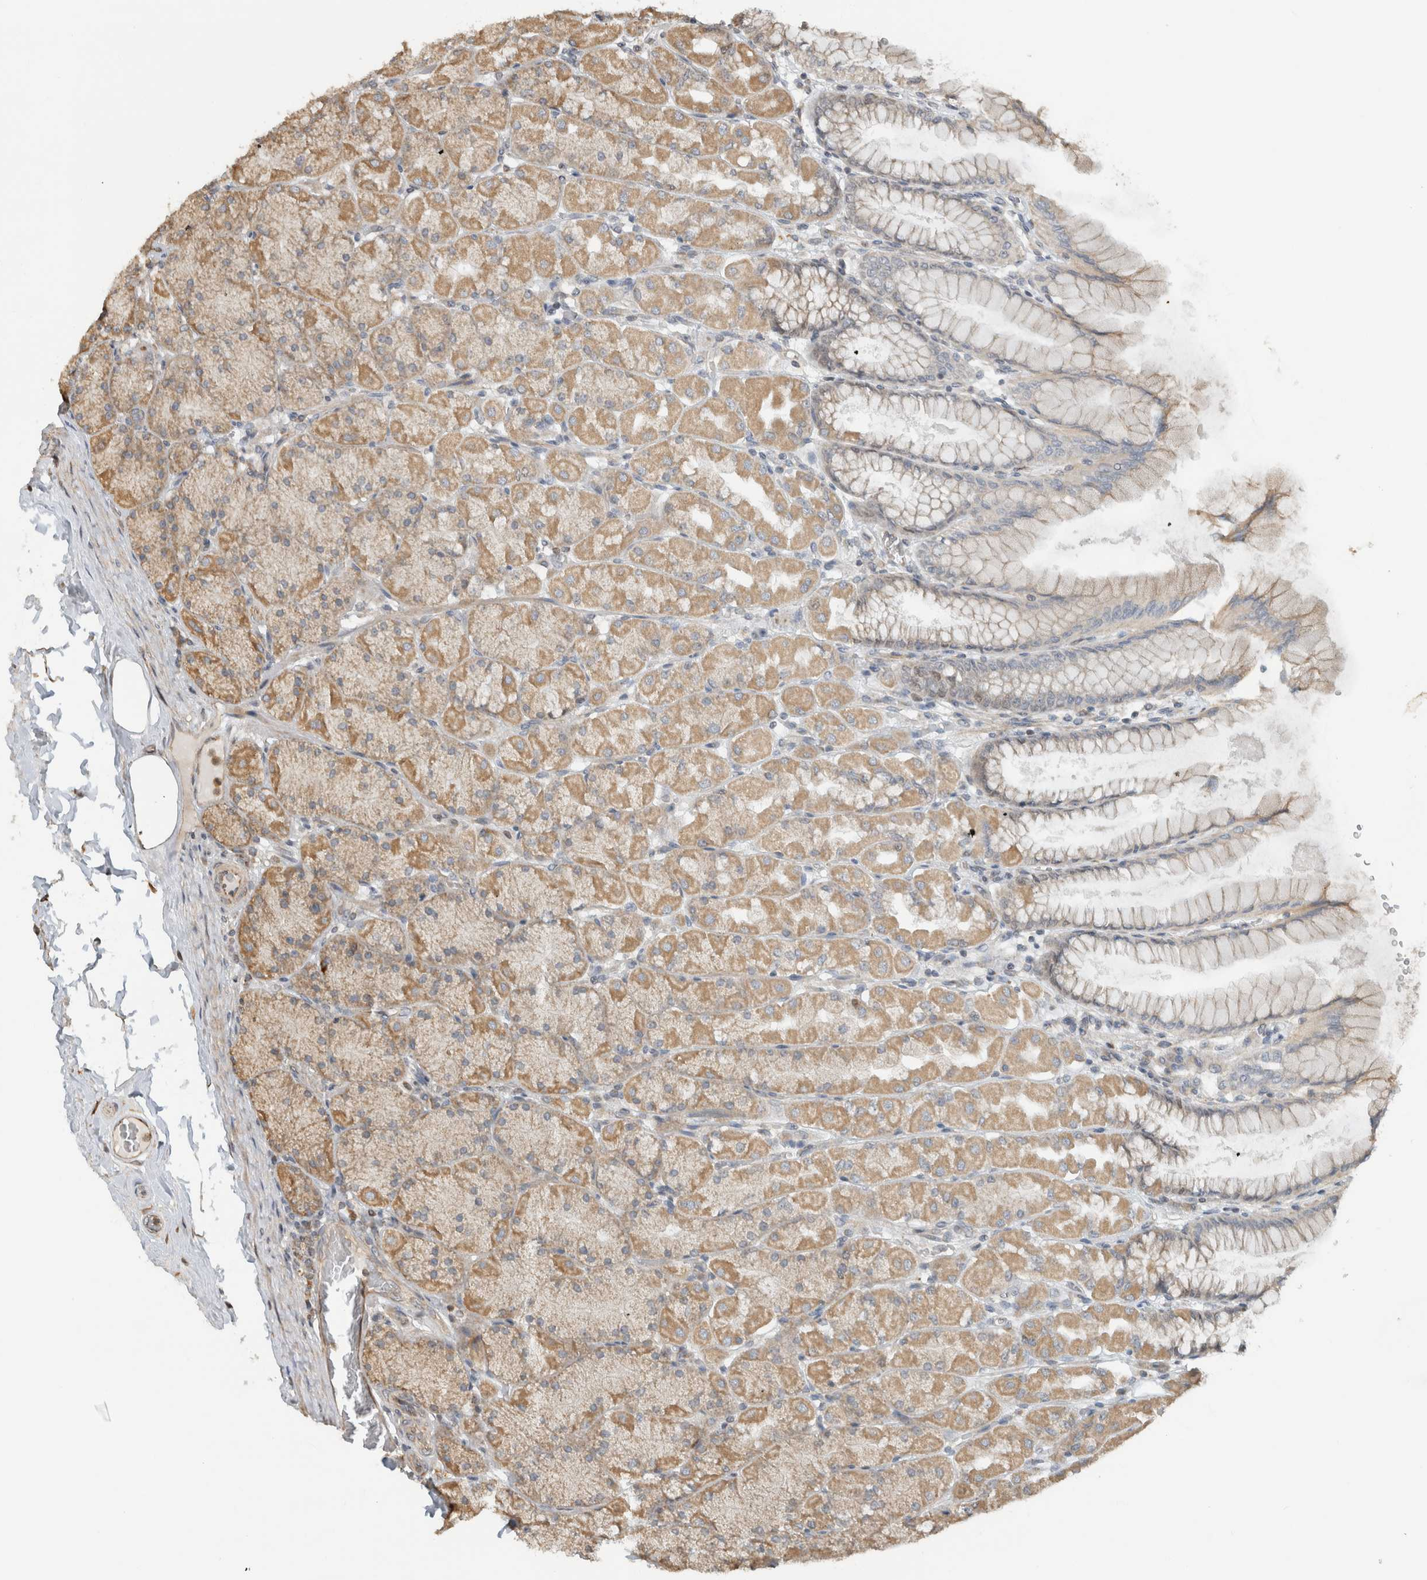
{"staining": {"intensity": "moderate", "quantity": ">75%", "location": "cytoplasmic/membranous"}, "tissue": "stomach", "cell_type": "Glandular cells", "image_type": "normal", "snomed": [{"axis": "morphology", "description": "Normal tissue, NOS"}, {"axis": "topography", "description": "Stomach, upper"}], "caption": "Protein staining demonstrates moderate cytoplasmic/membranous positivity in approximately >75% of glandular cells in benign stomach.", "gene": "GINS4", "patient": {"sex": "female", "age": 56}}